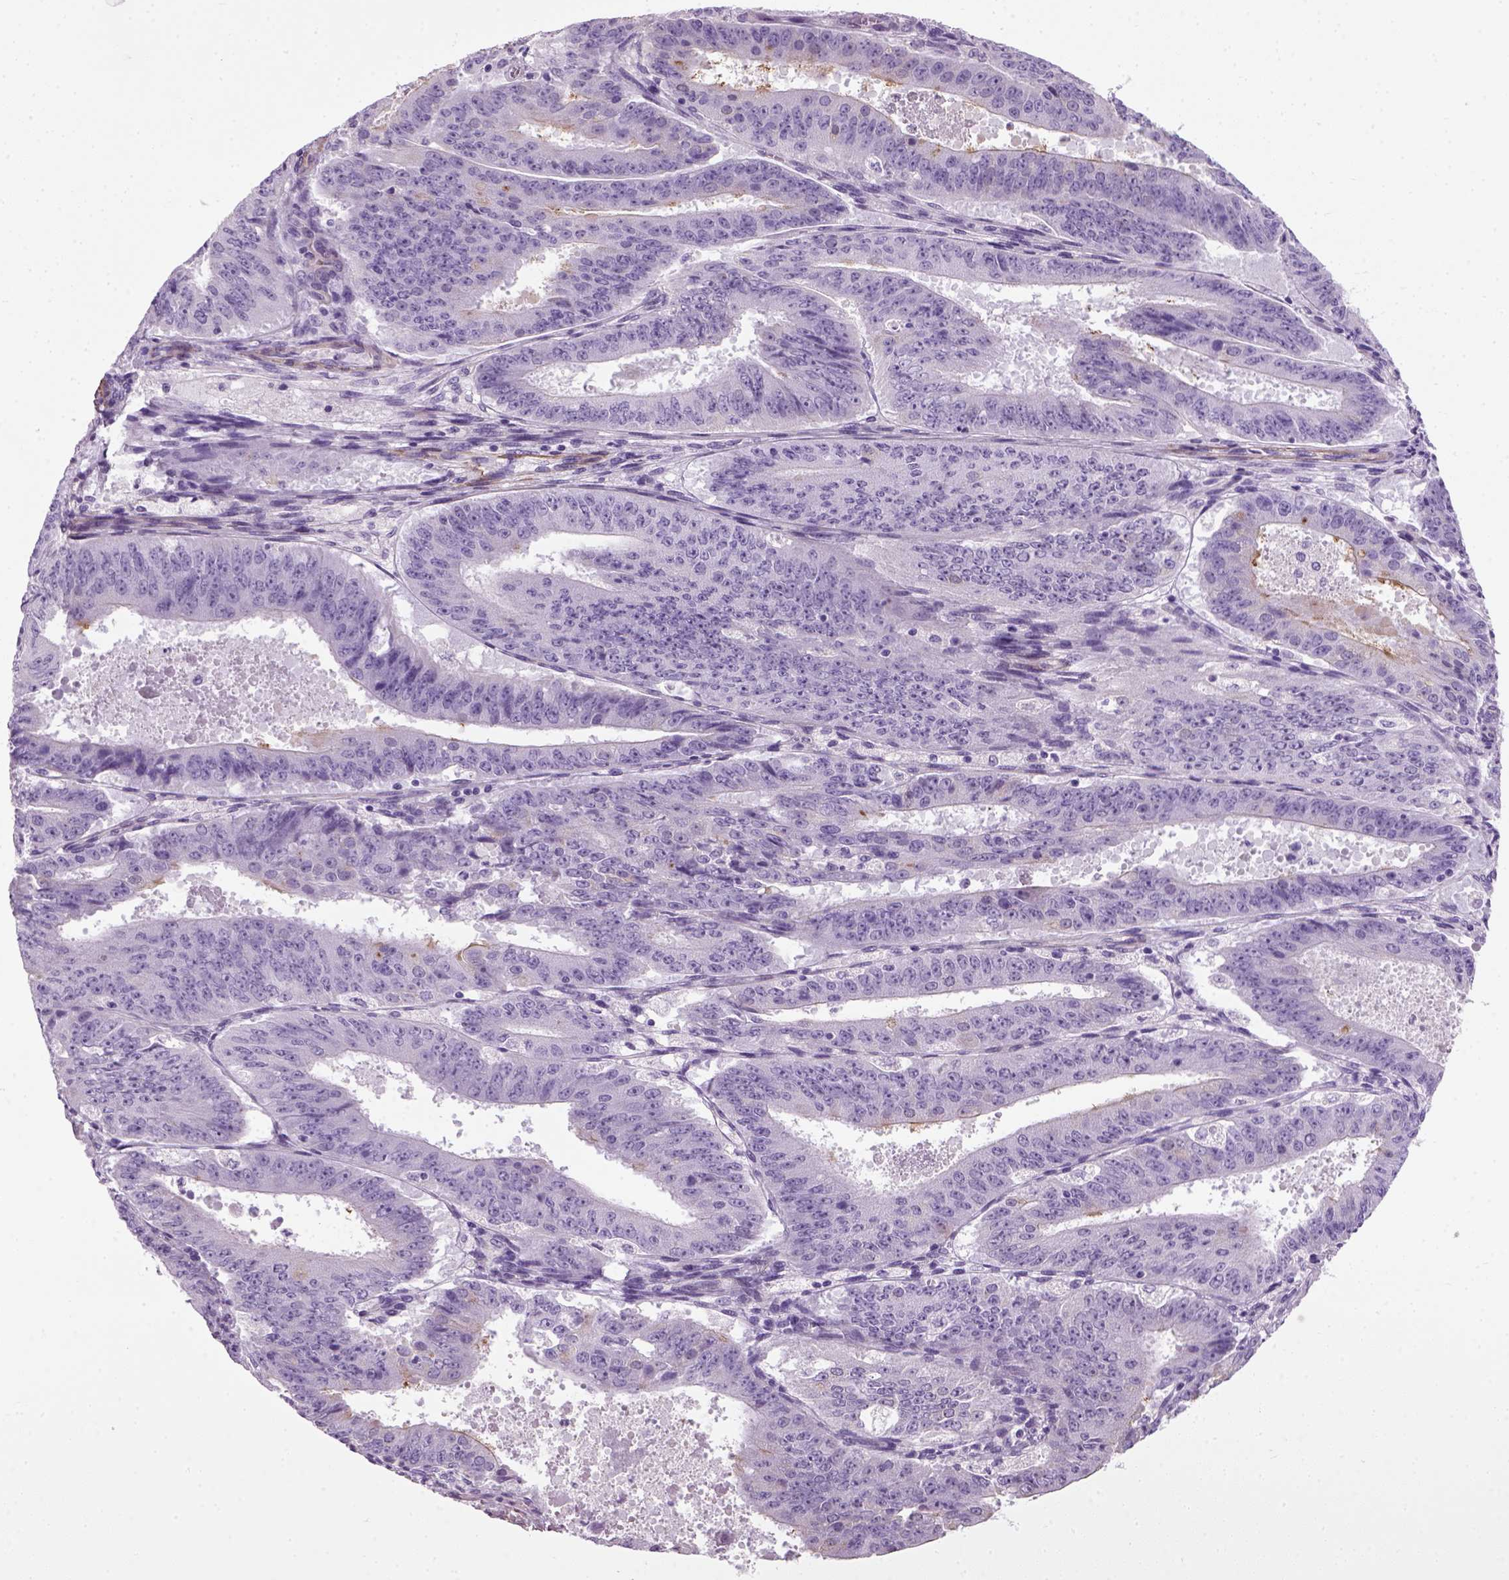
{"staining": {"intensity": "negative", "quantity": "none", "location": "none"}, "tissue": "ovarian cancer", "cell_type": "Tumor cells", "image_type": "cancer", "snomed": [{"axis": "morphology", "description": "Carcinoma, endometroid"}, {"axis": "topography", "description": "Ovary"}], "caption": "IHC of human ovarian cancer reveals no positivity in tumor cells.", "gene": "FAM161A", "patient": {"sex": "female", "age": 42}}